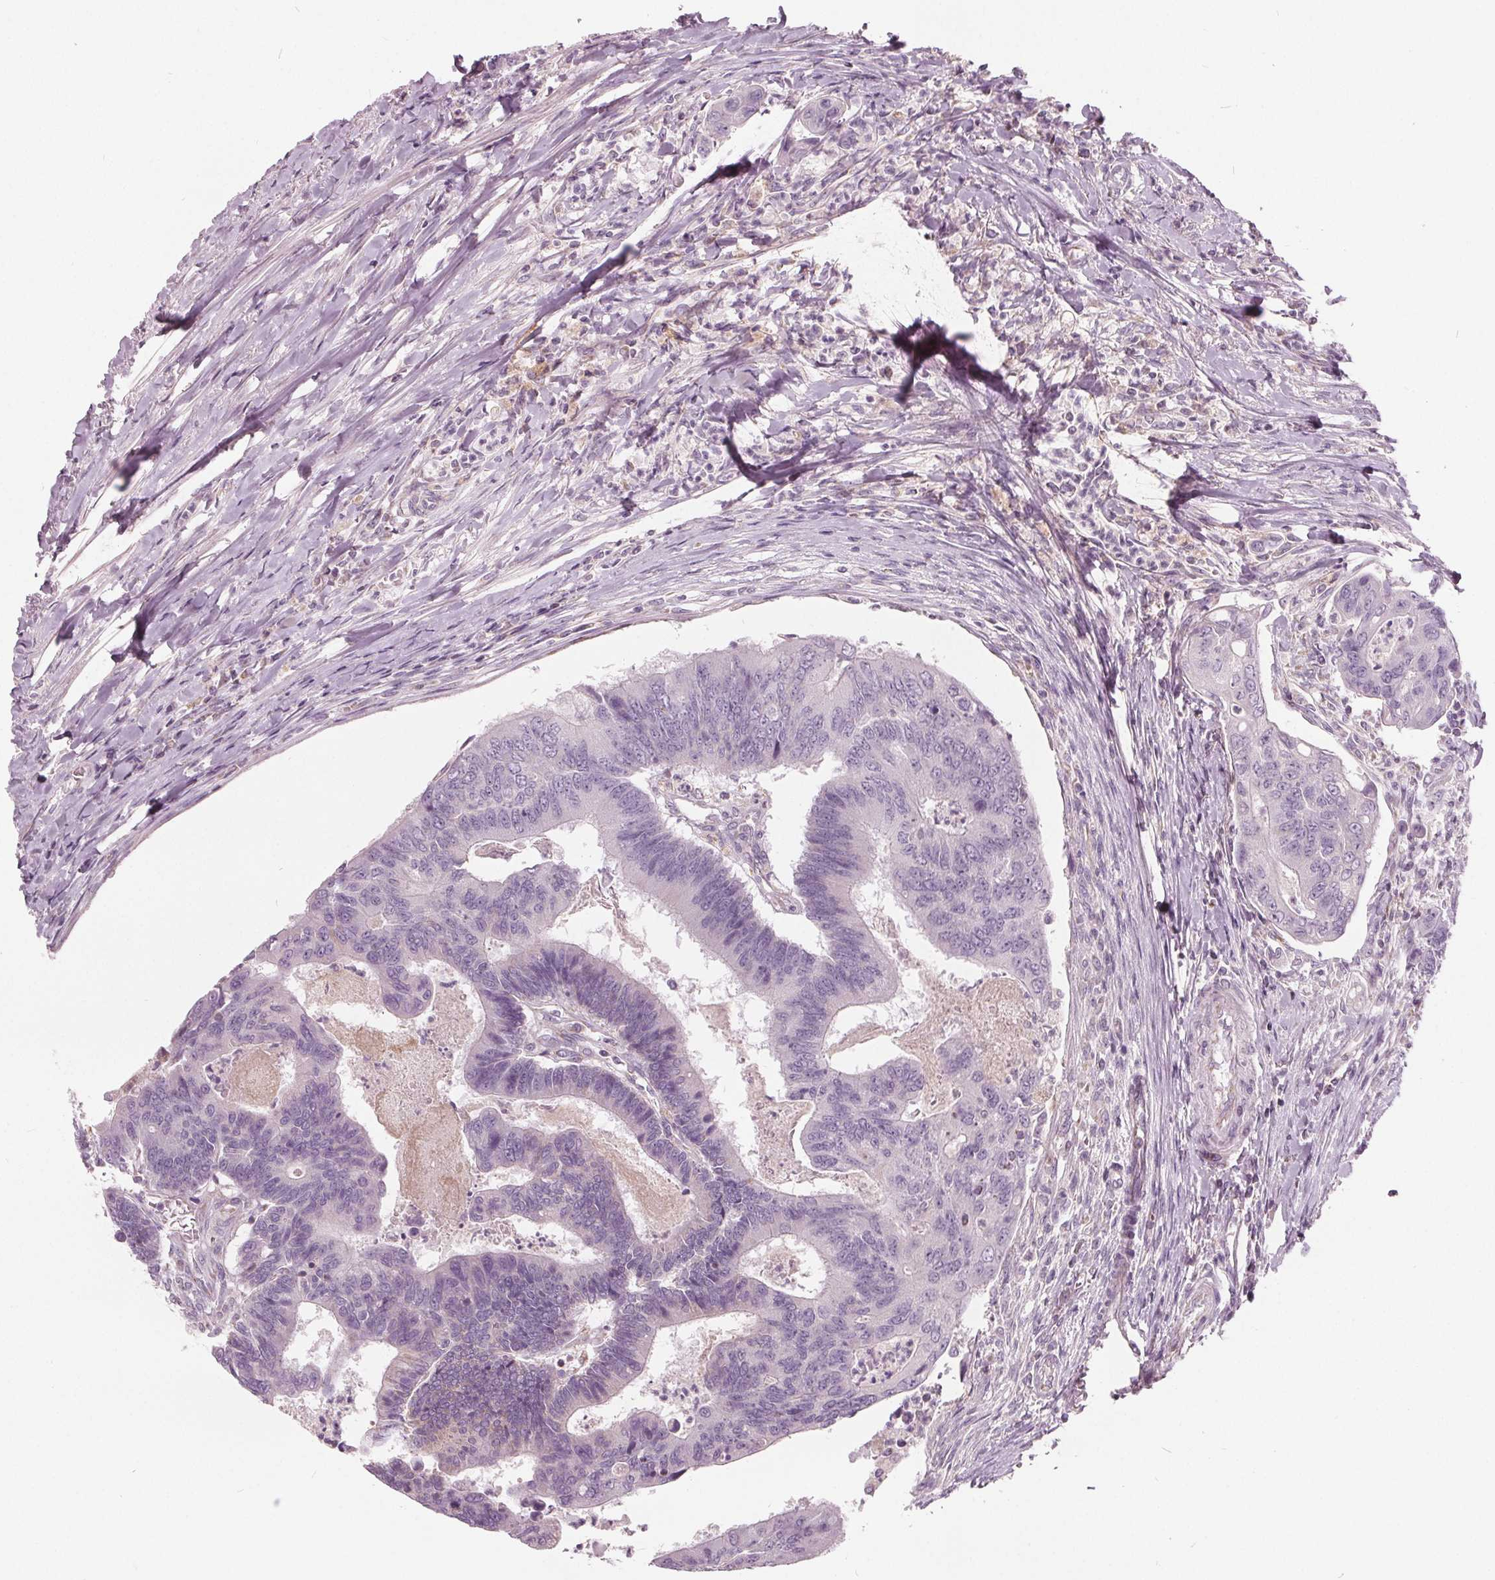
{"staining": {"intensity": "negative", "quantity": "none", "location": "none"}, "tissue": "colorectal cancer", "cell_type": "Tumor cells", "image_type": "cancer", "snomed": [{"axis": "morphology", "description": "Adenocarcinoma, NOS"}, {"axis": "topography", "description": "Colon"}], "caption": "Colorectal cancer (adenocarcinoma) stained for a protein using immunohistochemistry (IHC) shows no positivity tumor cells.", "gene": "ECI2", "patient": {"sex": "female", "age": 67}}